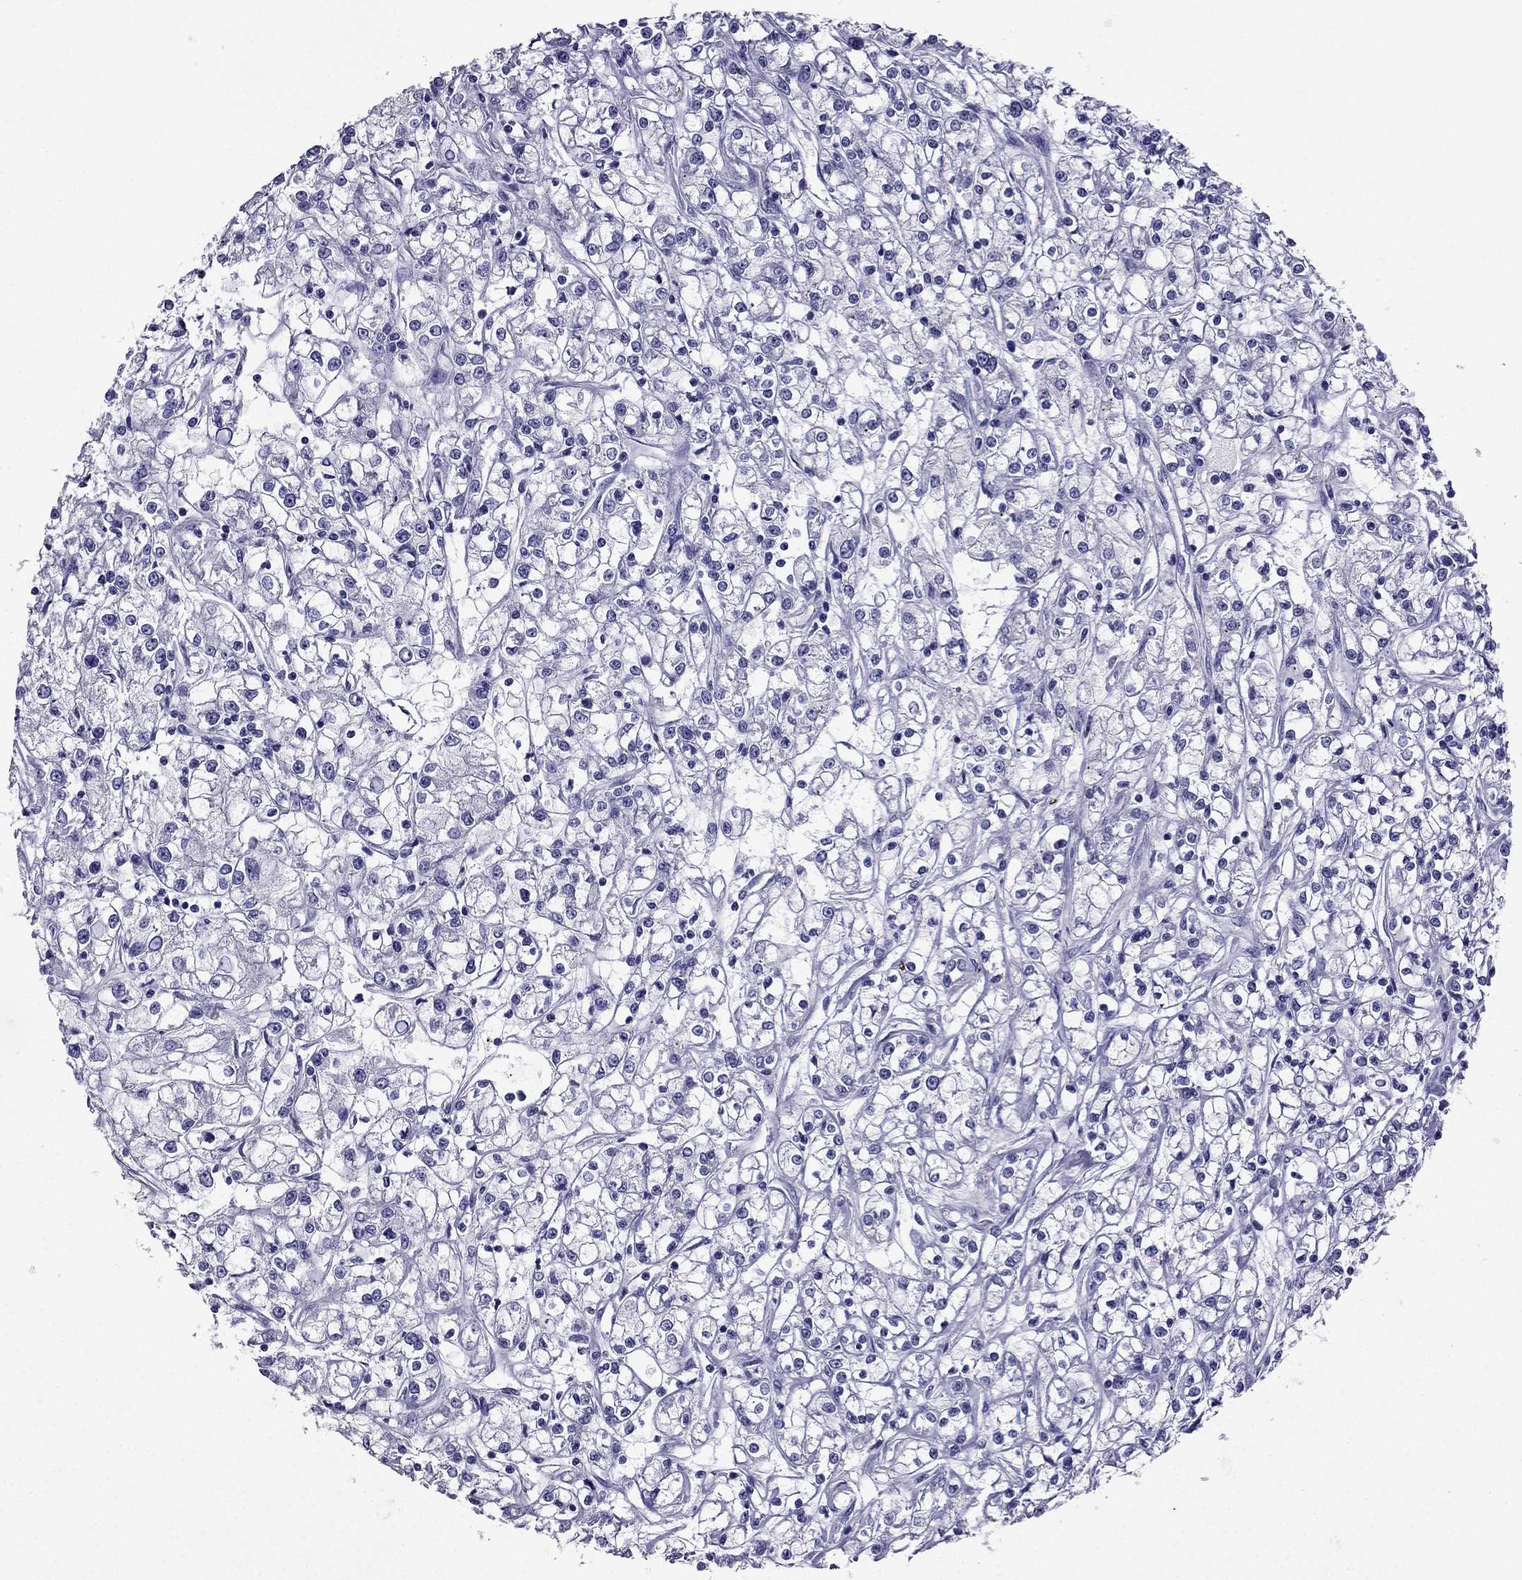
{"staining": {"intensity": "negative", "quantity": "none", "location": "none"}, "tissue": "renal cancer", "cell_type": "Tumor cells", "image_type": "cancer", "snomed": [{"axis": "morphology", "description": "Adenocarcinoma, NOS"}, {"axis": "topography", "description": "Kidney"}], "caption": "This image is of renal adenocarcinoma stained with immunohistochemistry (IHC) to label a protein in brown with the nuclei are counter-stained blue. There is no expression in tumor cells. The staining is performed using DAB brown chromogen with nuclei counter-stained in using hematoxylin.", "gene": "ZNF541", "patient": {"sex": "female", "age": 59}}